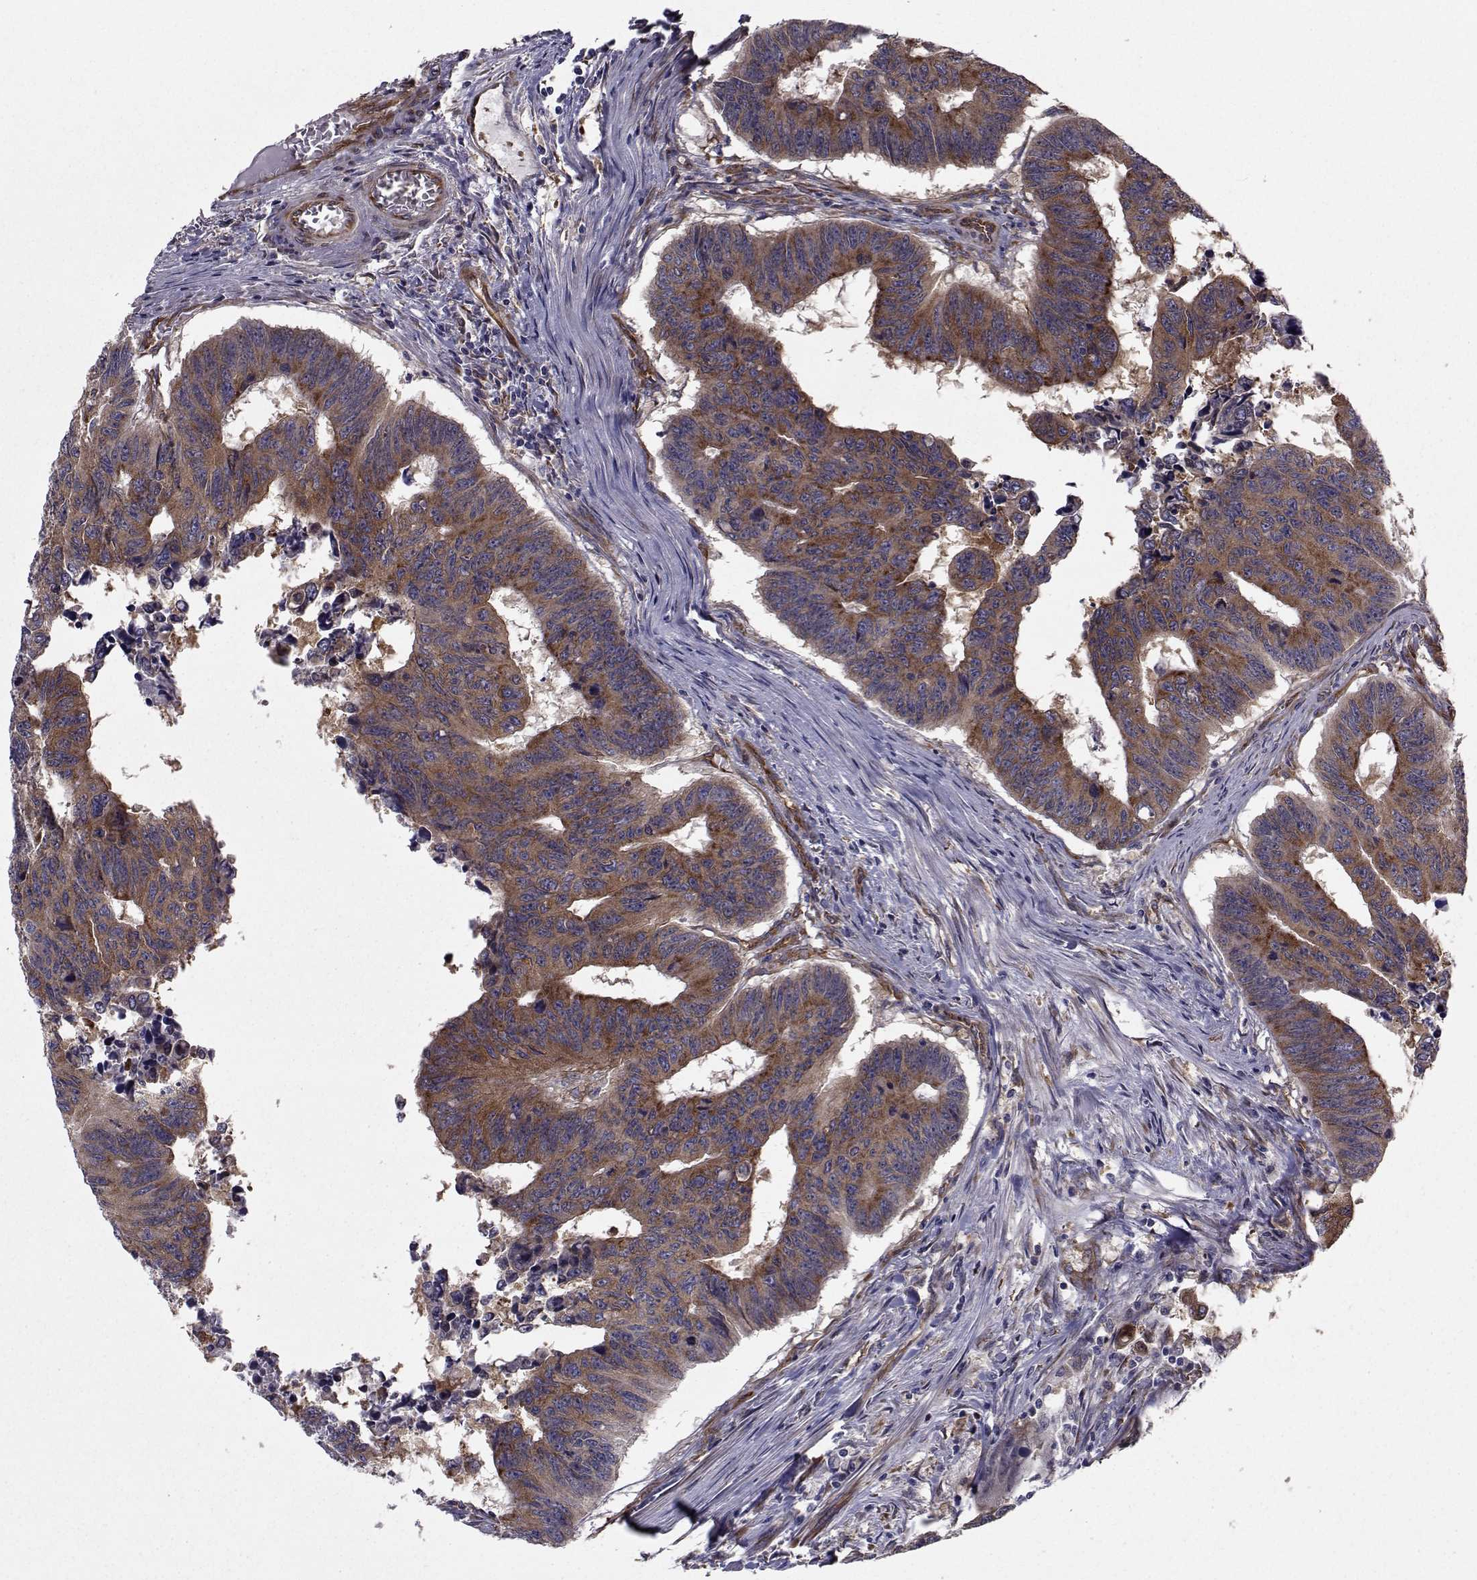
{"staining": {"intensity": "strong", "quantity": "25%-75%", "location": "cytoplasmic/membranous"}, "tissue": "colorectal cancer", "cell_type": "Tumor cells", "image_type": "cancer", "snomed": [{"axis": "morphology", "description": "Adenocarcinoma, NOS"}, {"axis": "topography", "description": "Rectum"}], "caption": "Protein analysis of colorectal adenocarcinoma tissue displays strong cytoplasmic/membranous staining in about 25%-75% of tumor cells.", "gene": "TRIP10", "patient": {"sex": "female", "age": 85}}